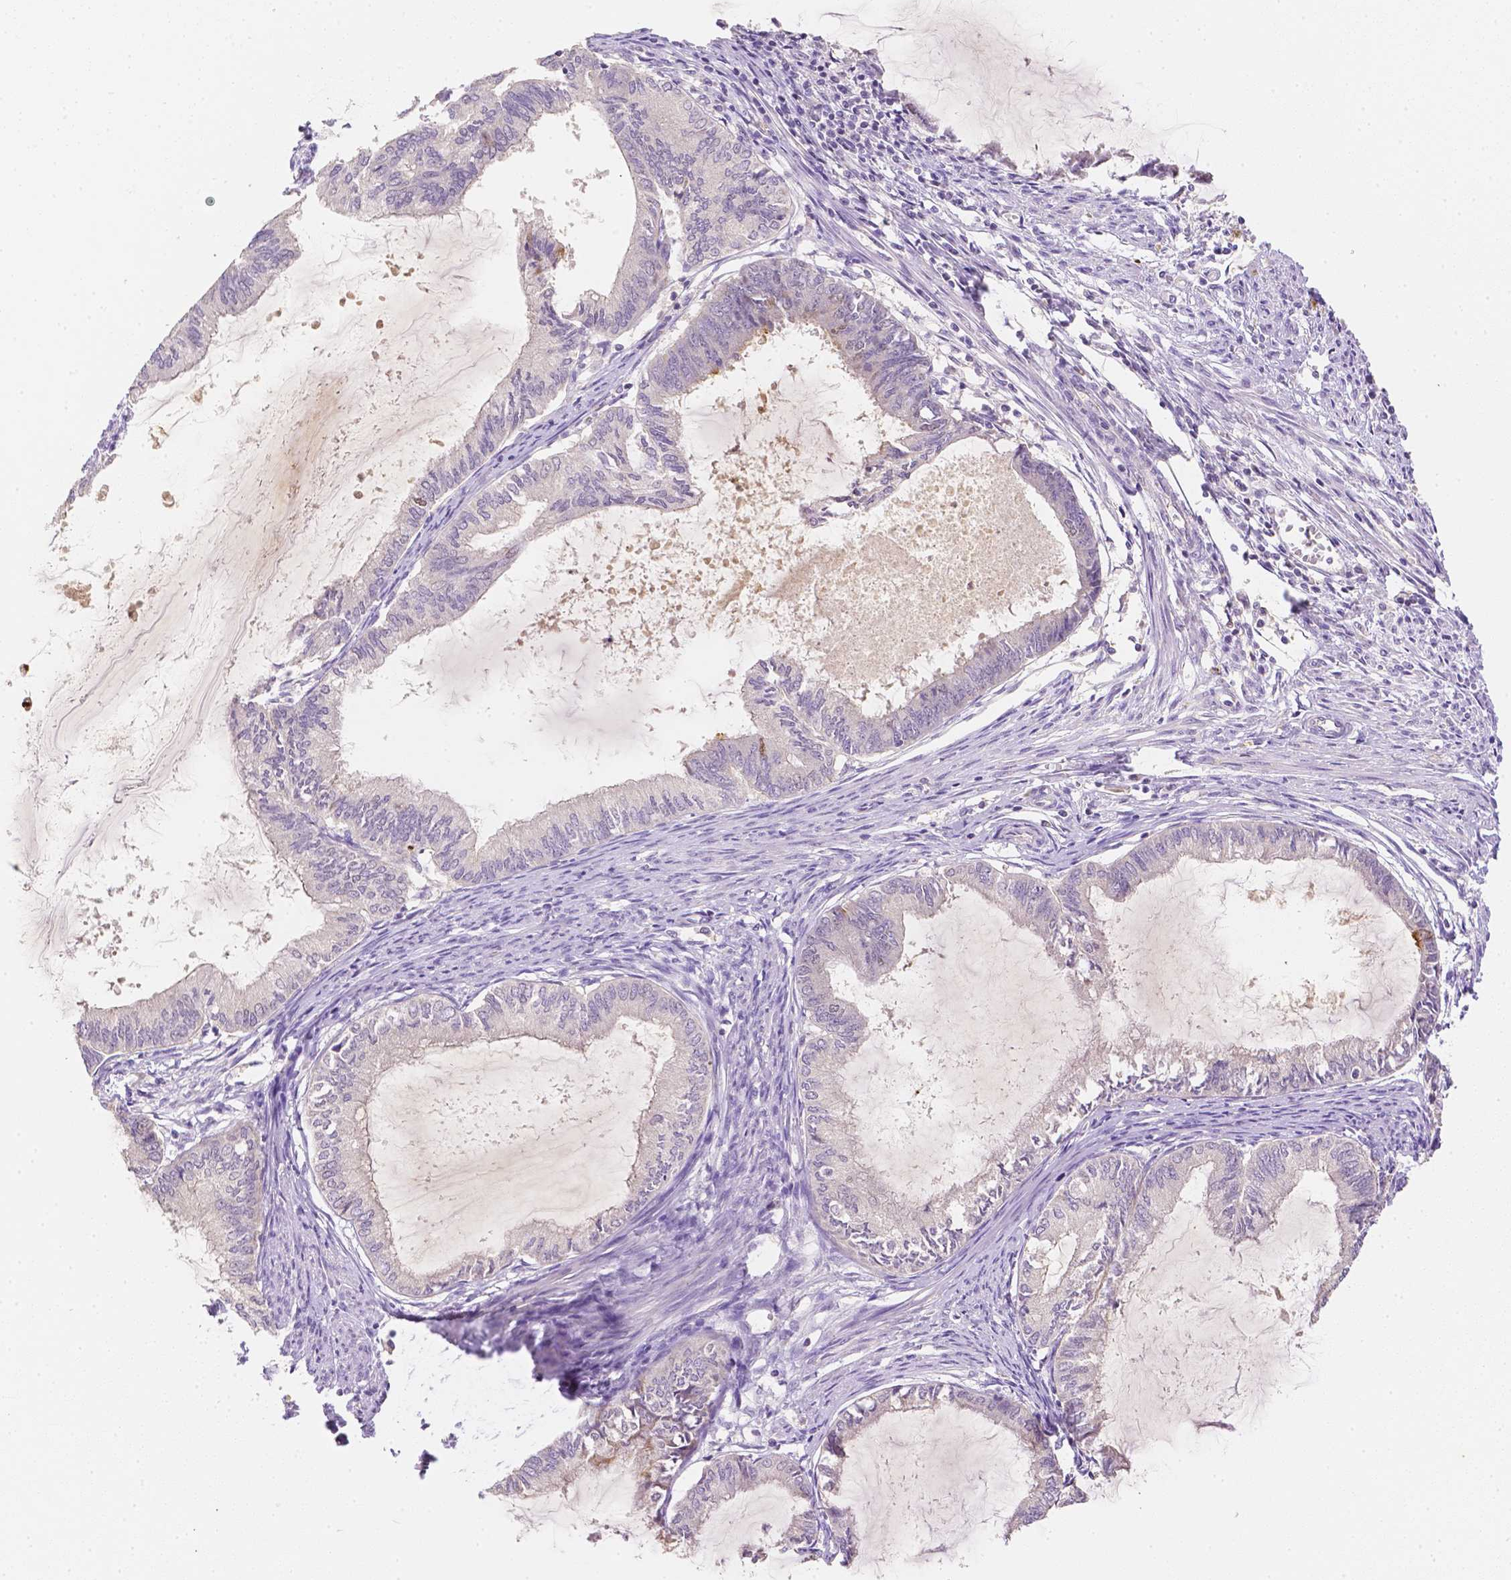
{"staining": {"intensity": "negative", "quantity": "none", "location": "none"}, "tissue": "endometrial cancer", "cell_type": "Tumor cells", "image_type": "cancer", "snomed": [{"axis": "morphology", "description": "Adenocarcinoma, NOS"}, {"axis": "topography", "description": "Endometrium"}], "caption": "An immunohistochemistry (IHC) histopathology image of endometrial adenocarcinoma is shown. There is no staining in tumor cells of endometrial adenocarcinoma.", "gene": "C10orf67", "patient": {"sex": "female", "age": 86}}